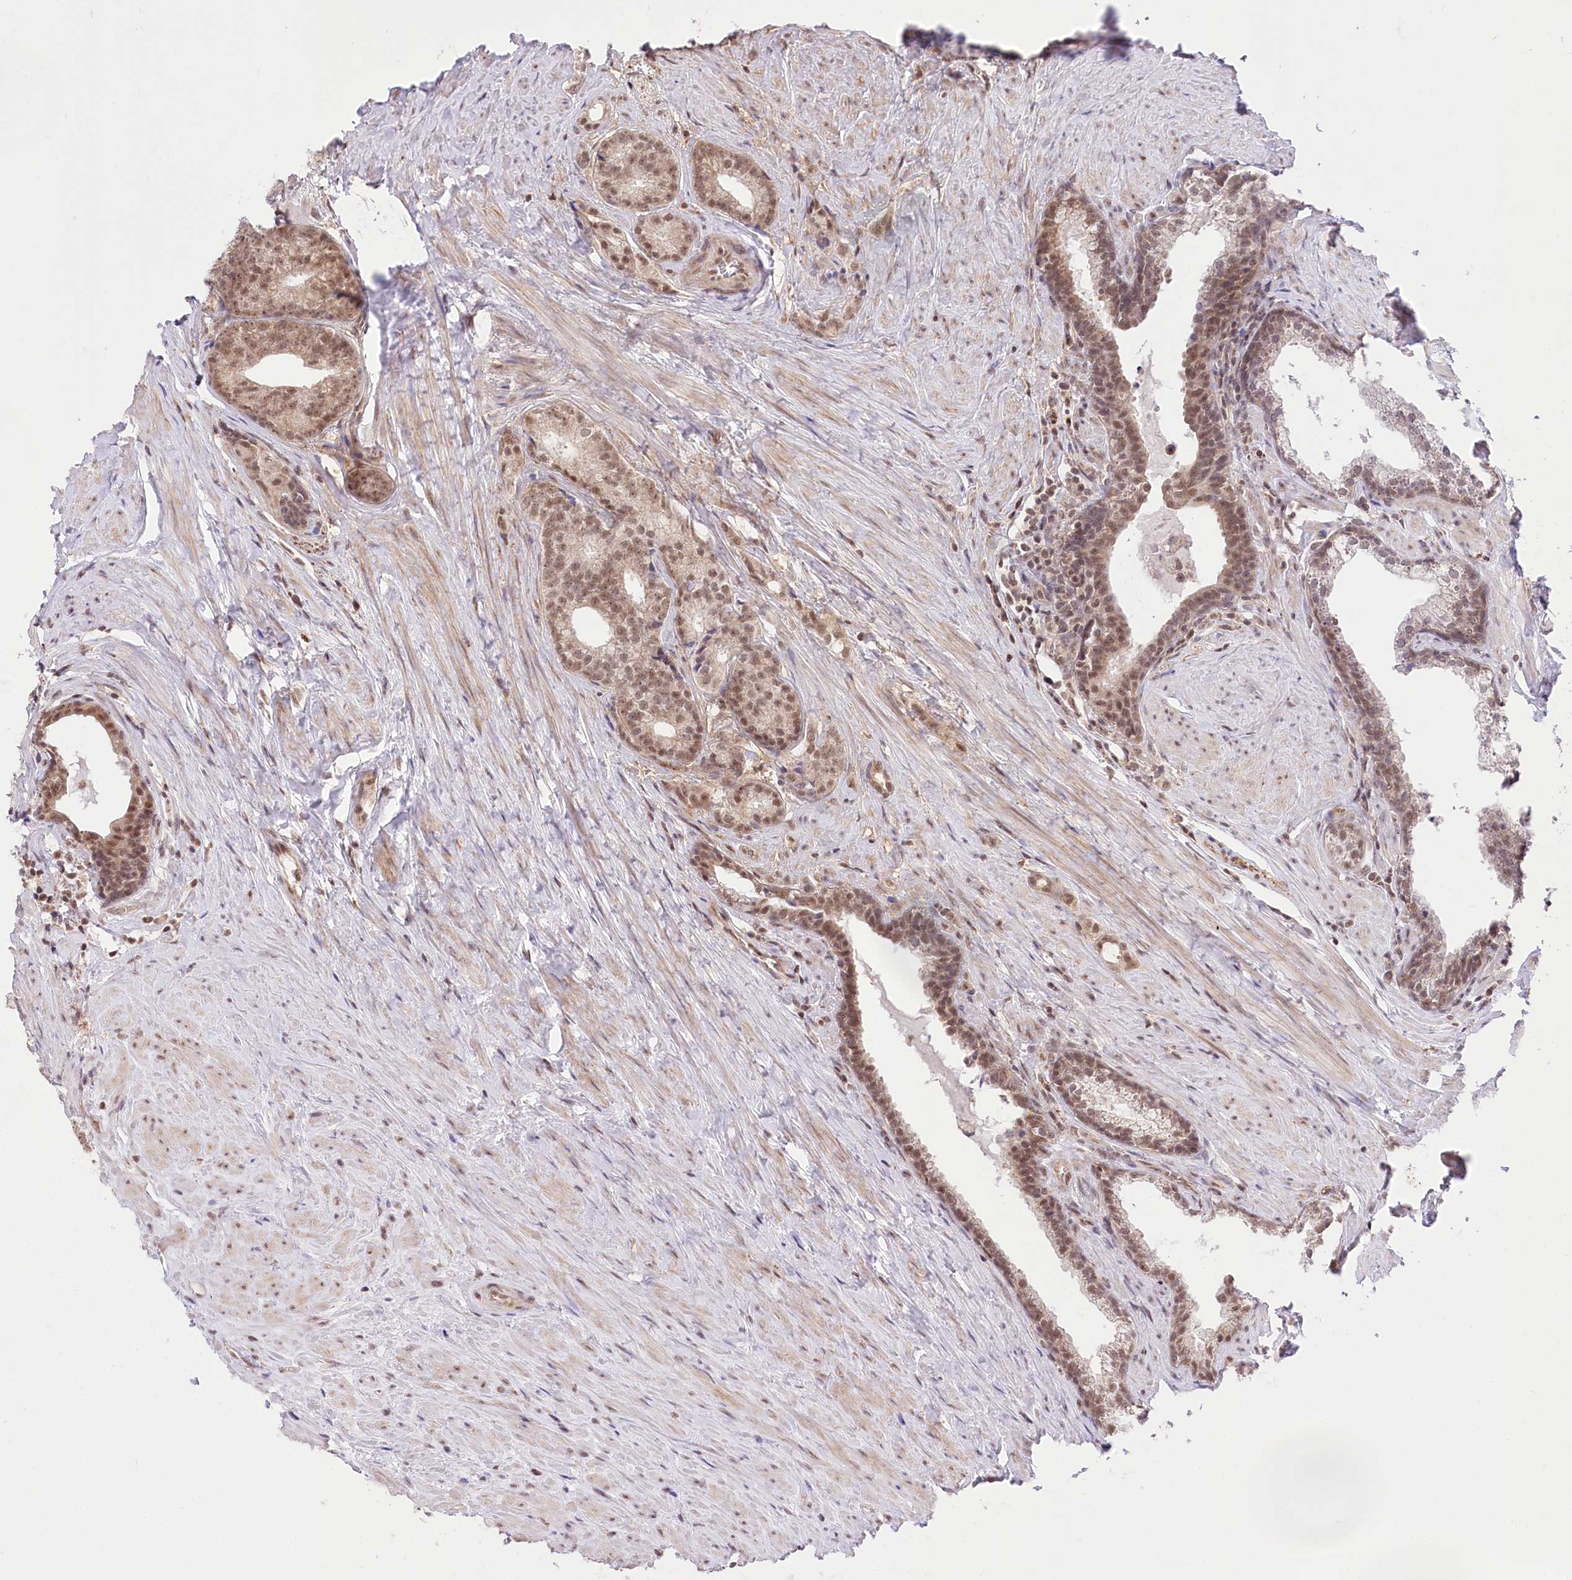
{"staining": {"intensity": "moderate", "quantity": ">75%", "location": "cytoplasmic/membranous,nuclear"}, "tissue": "prostate cancer", "cell_type": "Tumor cells", "image_type": "cancer", "snomed": [{"axis": "morphology", "description": "Adenocarcinoma, Low grade"}, {"axis": "topography", "description": "Prostate"}], "caption": "Protein analysis of adenocarcinoma (low-grade) (prostate) tissue exhibits moderate cytoplasmic/membranous and nuclear staining in approximately >75% of tumor cells. (Brightfield microscopy of DAB IHC at high magnification).", "gene": "ZMAT2", "patient": {"sex": "male", "age": 71}}